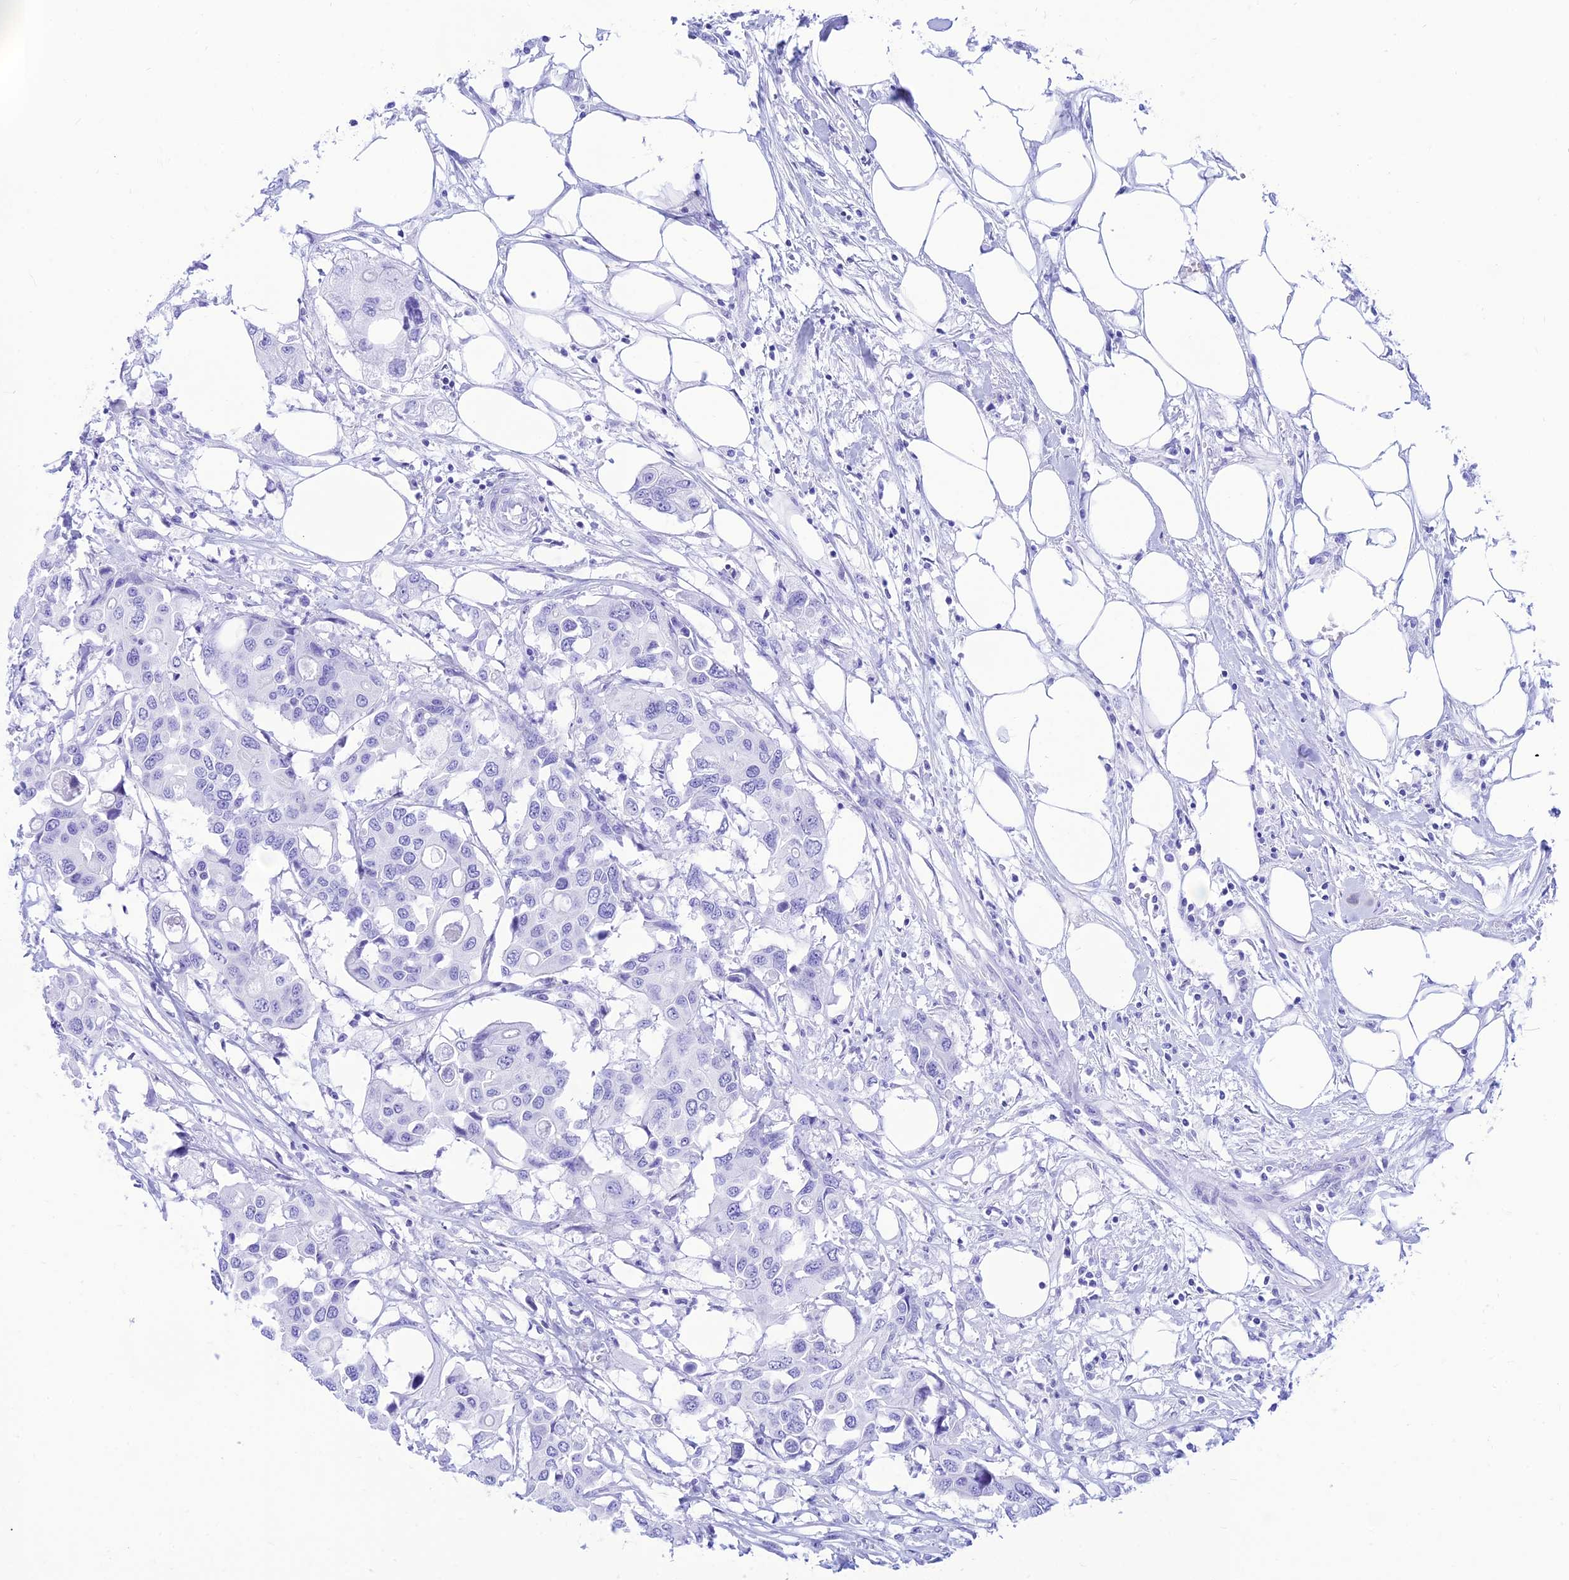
{"staining": {"intensity": "negative", "quantity": "none", "location": "none"}, "tissue": "colorectal cancer", "cell_type": "Tumor cells", "image_type": "cancer", "snomed": [{"axis": "morphology", "description": "Adenocarcinoma, NOS"}, {"axis": "topography", "description": "Colon"}], "caption": "An image of human adenocarcinoma (colorectal) is negative for staining in tumor cells. (Stains: DAB (3,3'-diaminobenzidine) immunohistochemistry (IHC) with hematoxylin counter stain, Microscopy: brightfield microscopy at high magnification).", "gene": "PRNP", "patient": {"sex": "male", "age": 77}}